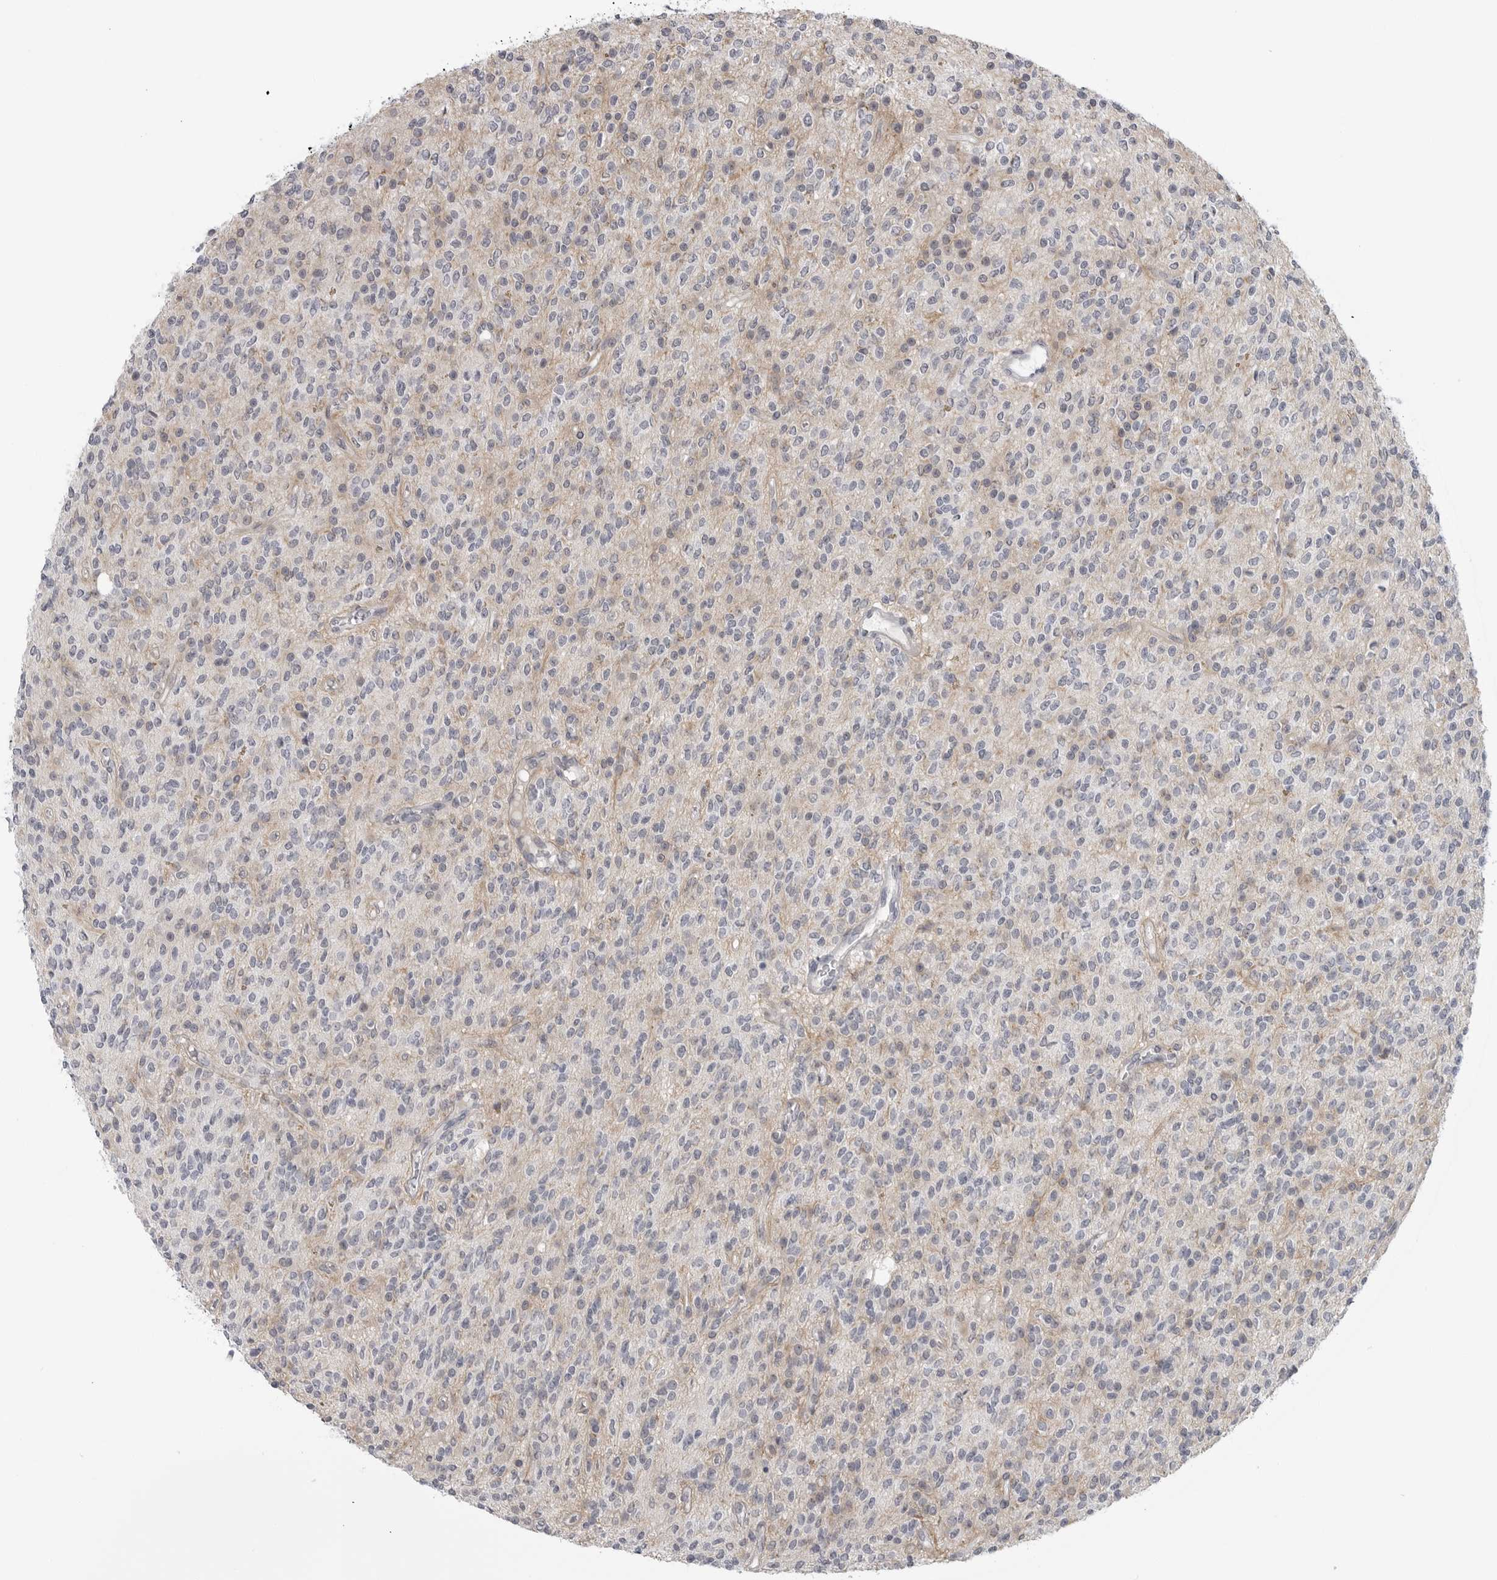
{"staining": {"intensity": "negative", "quantity": "none", "location": "none"}, "tissue": "glioma", "cell_type": "Tumor cells", "image_type": "cancer", "snomed": [{"axis": "morphology", "description": "Glioma, malignant, High grade"}, {"axis": "topography", "description": "Brain"}], "caption": "Immunohistochemical staining of glioma reveals no significant staining in tumor cells.", "gene": "LRRC45", "patient": {"sex": "male", "age": 34}}